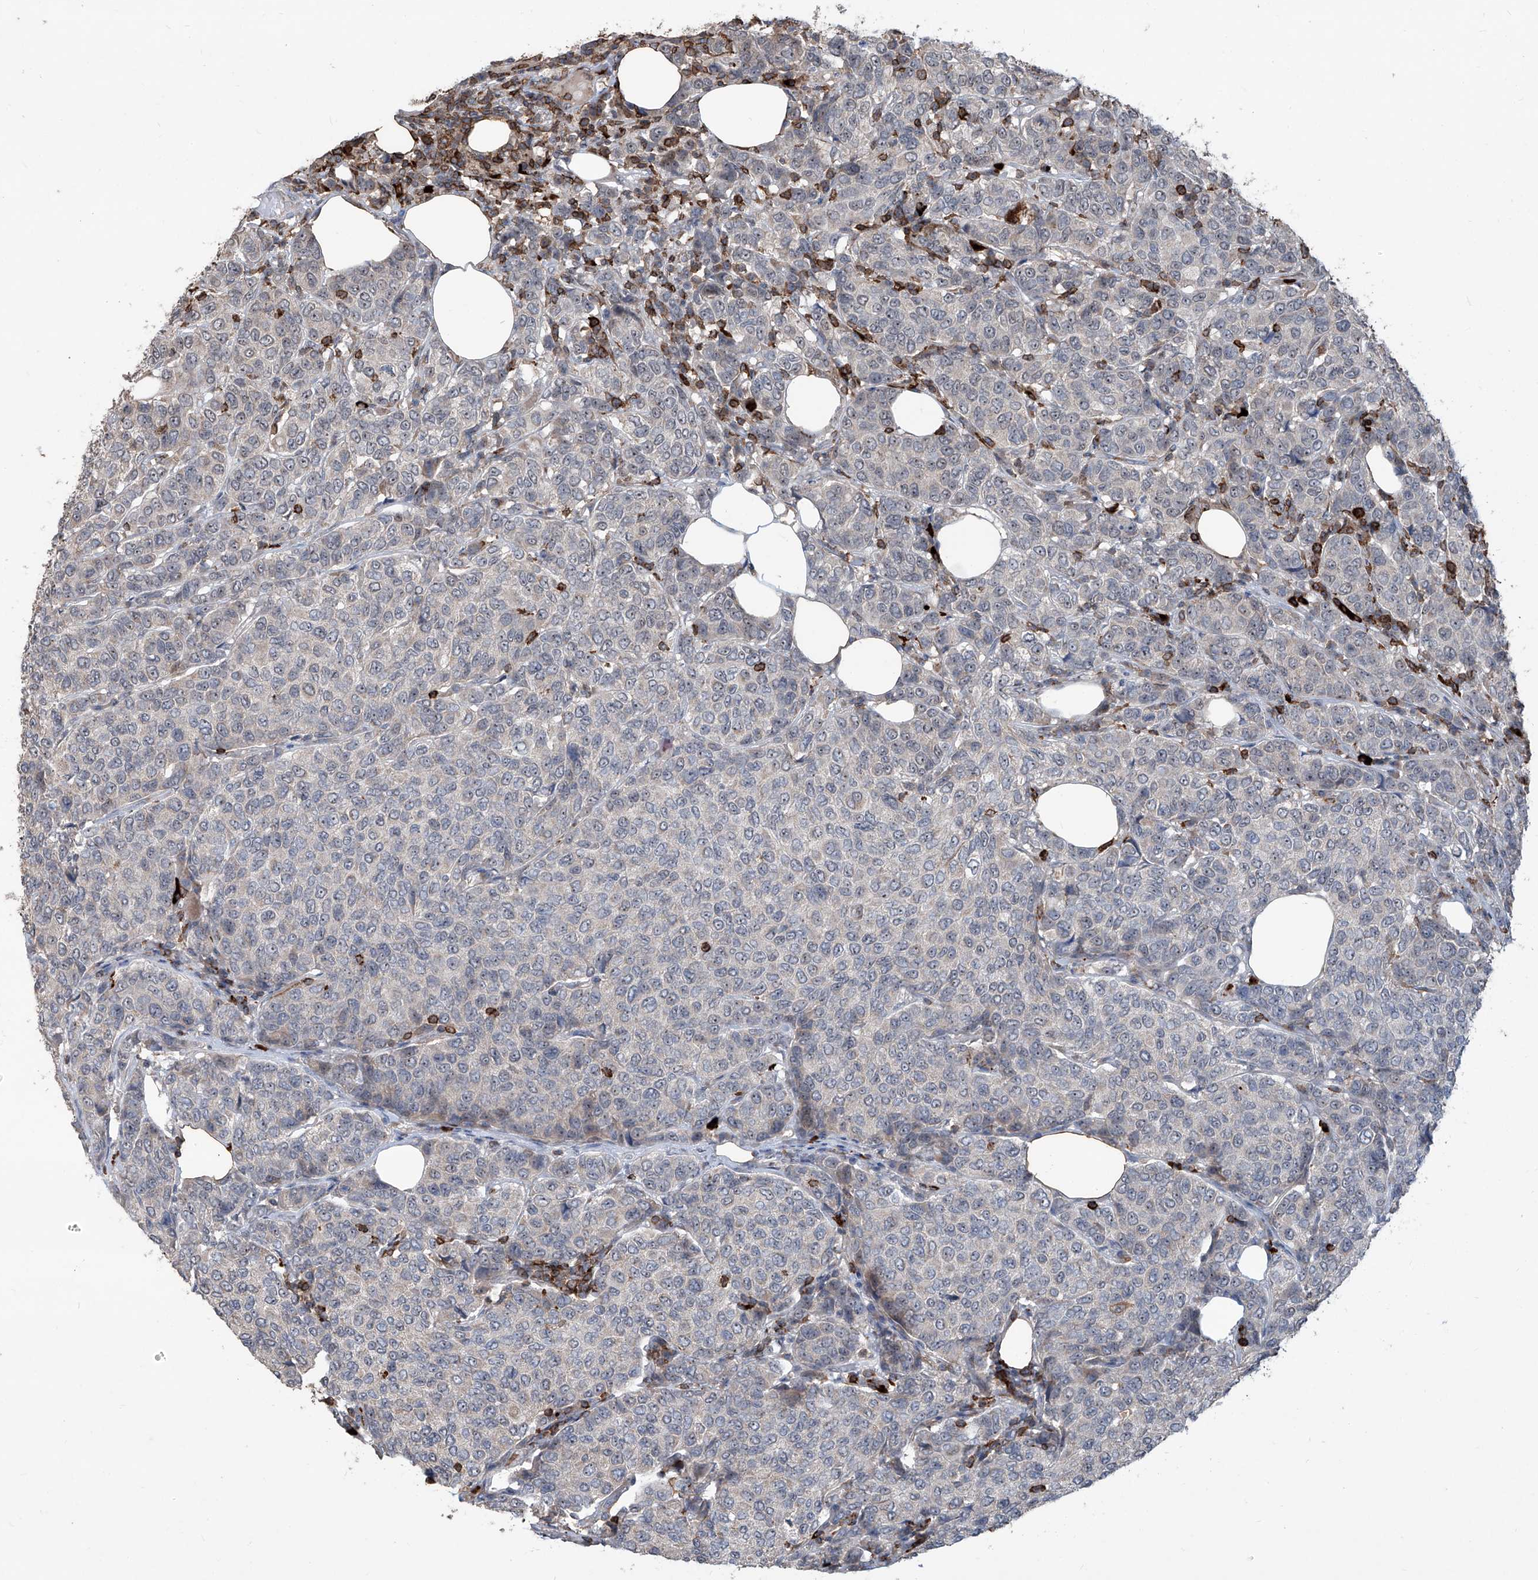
{"staining": {"intensity": "negative", "quantity": "none", "location": "none"}, "tissue": "breast cancer", "cell_type": "Tumor cells", "image_type": "cancer", "snomed": [{"axis": "morphology", "description": "Duct carcinoma"}, {"axis": "topography", "description": "Breast"}], "caption": "Tumor cells show no significant expression in breast cancer (infiltrating ductal carcinoma).", "gene": "ZBTB48", "patient": {"sex": "female", "age": 55}}